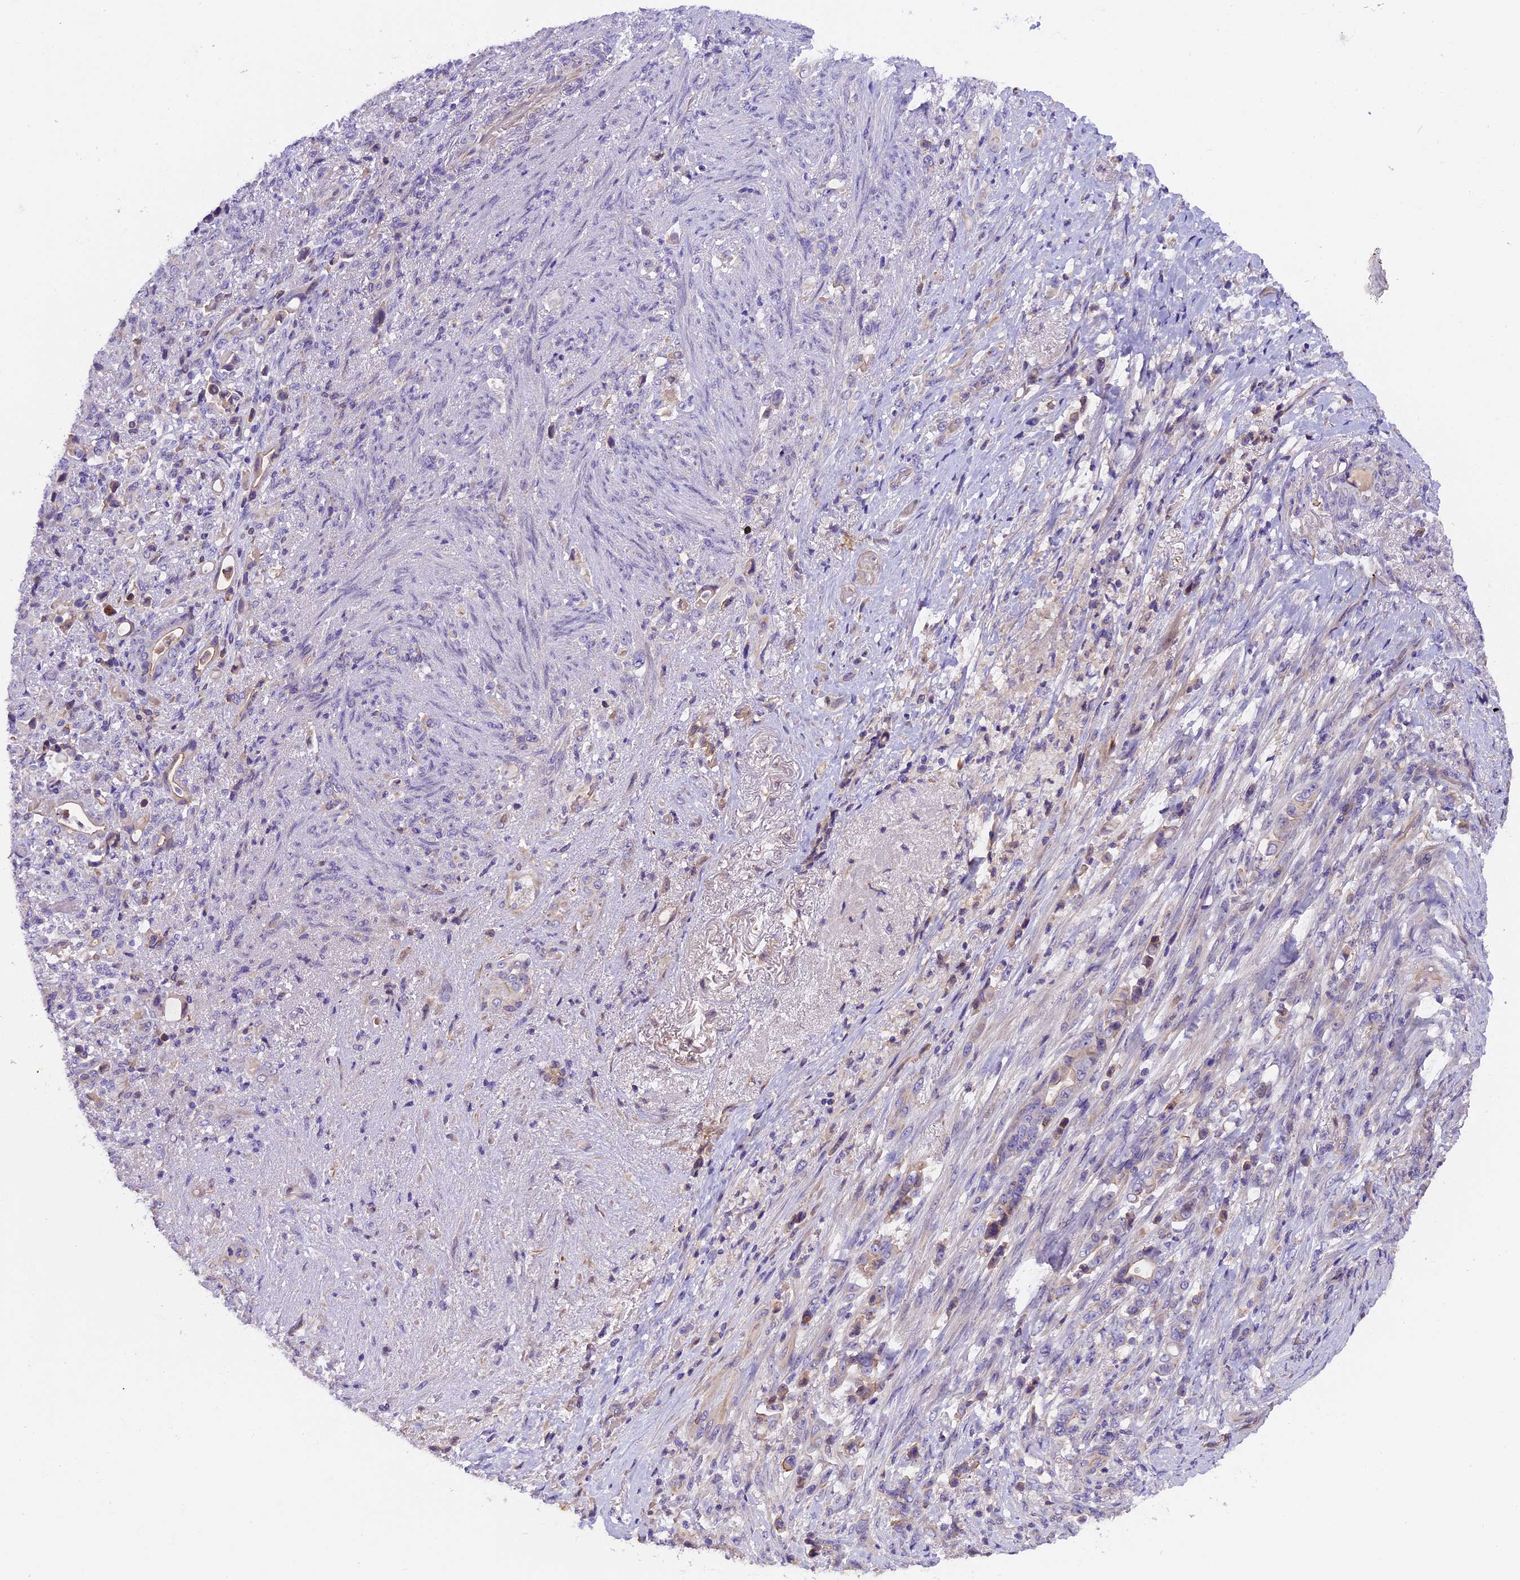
{"staining": {"intensity": "negative", "quantity": "none", "location": "none"}, "tissue": "stomach cancer", "cell_type": "Tumor cells", "image_type": "cancer", "snomed": [{"axis": "morphology", "description": "Normal tissue, NOS"}, {"axis": "morphology", "description": "Adenocarcinoma, NOS"}, {"axis": "topography", "description": "Stomach"}], "caption": "The immunohistochemistry histopathology image has no significant positivity in tumor cells of stomach adenocarcinoma tissue.", "gene": "CCDC32", "patient": {"sex": "female", "age": 79}}